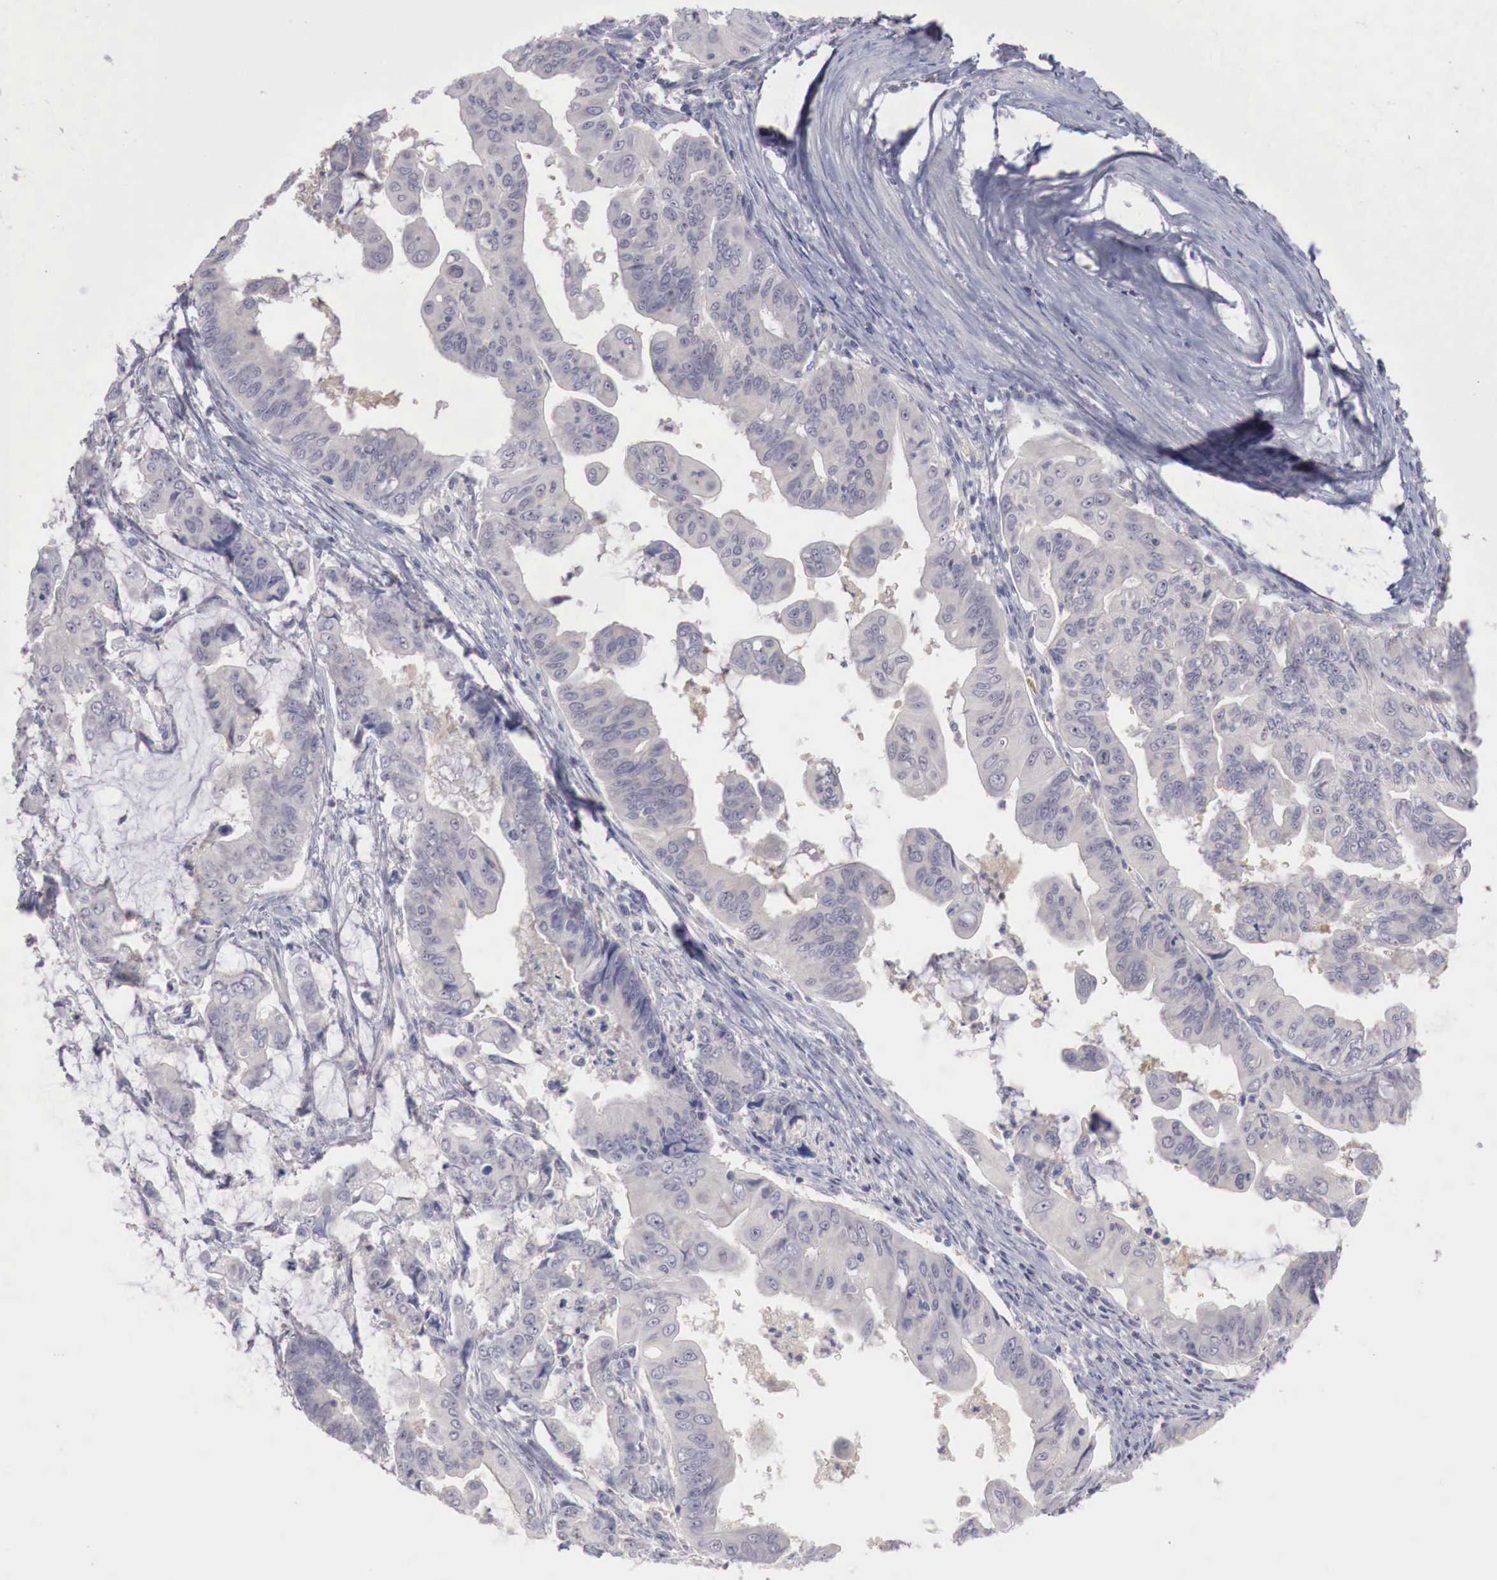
{"staining": {"intensity": "negative", "quantity": "none", "location": "none"}, "tissue": "stomach cancer", "cell_type": "Tumor cells", "image_type": "cancer", "snomed": [{"axis": "morphology", "description": "Adenocarcinoma, NOS"}, {"axis": "topography", "description": "Stomach, upper"}], "caption": "Immunohistochemical staining of stomach adenocarcinoma reveals no significant positivity in tumor cells.", "gene": "GATA1", "patient": {"sex": "male", "age": 80}}